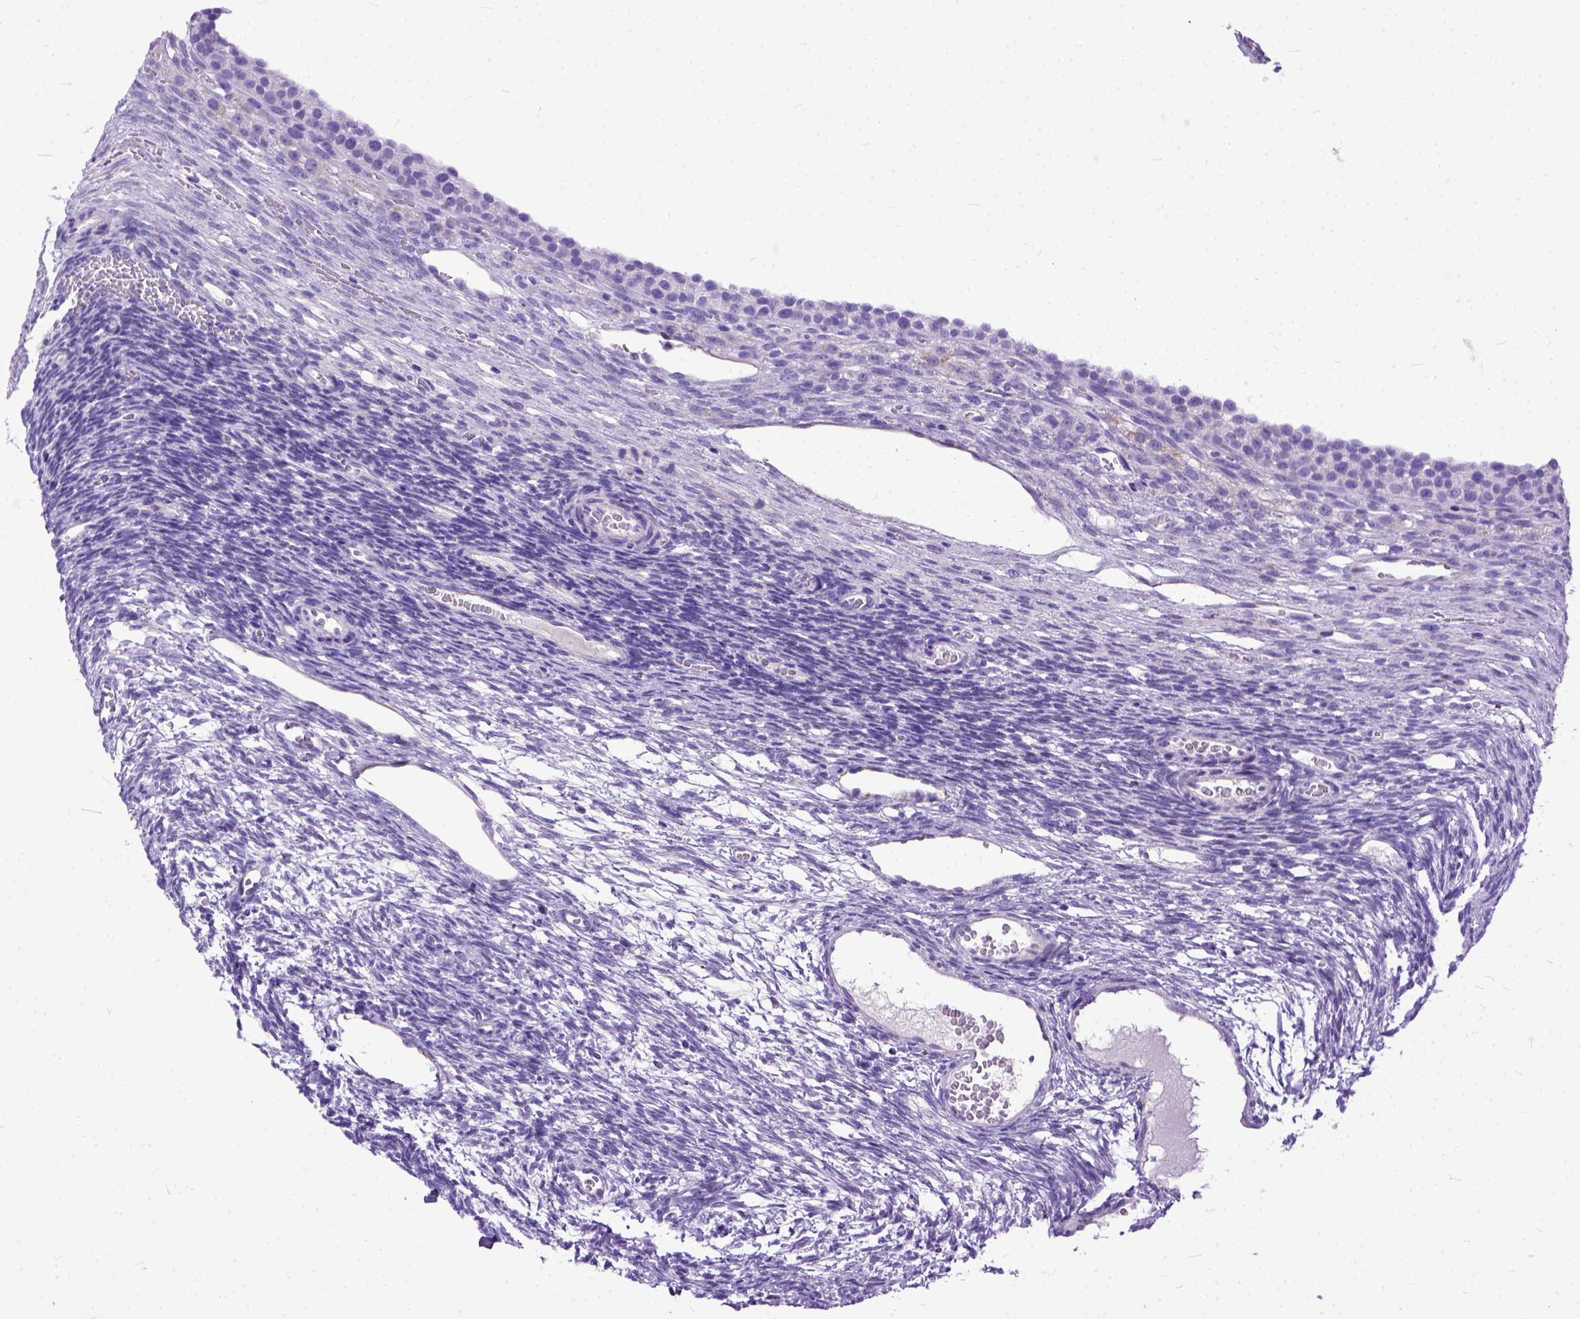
{"staining": {"intensity": "negative", "quantity": "none", "location": "none"}, "tissue": "ovary", "cell_type": "Ovarian stroma cells", "image_type": "normal", "snomed": [{"axis": "morphology", "description": "Normal tissue, NOS"}, {"axis": "topography", "description": "Ovary"}], "caption": "The IHC histopathology image has no significant staining in ovarian stroma cells of ovary.", "gene": "PPL", "patient": {"sex": "female", "age": 34}}